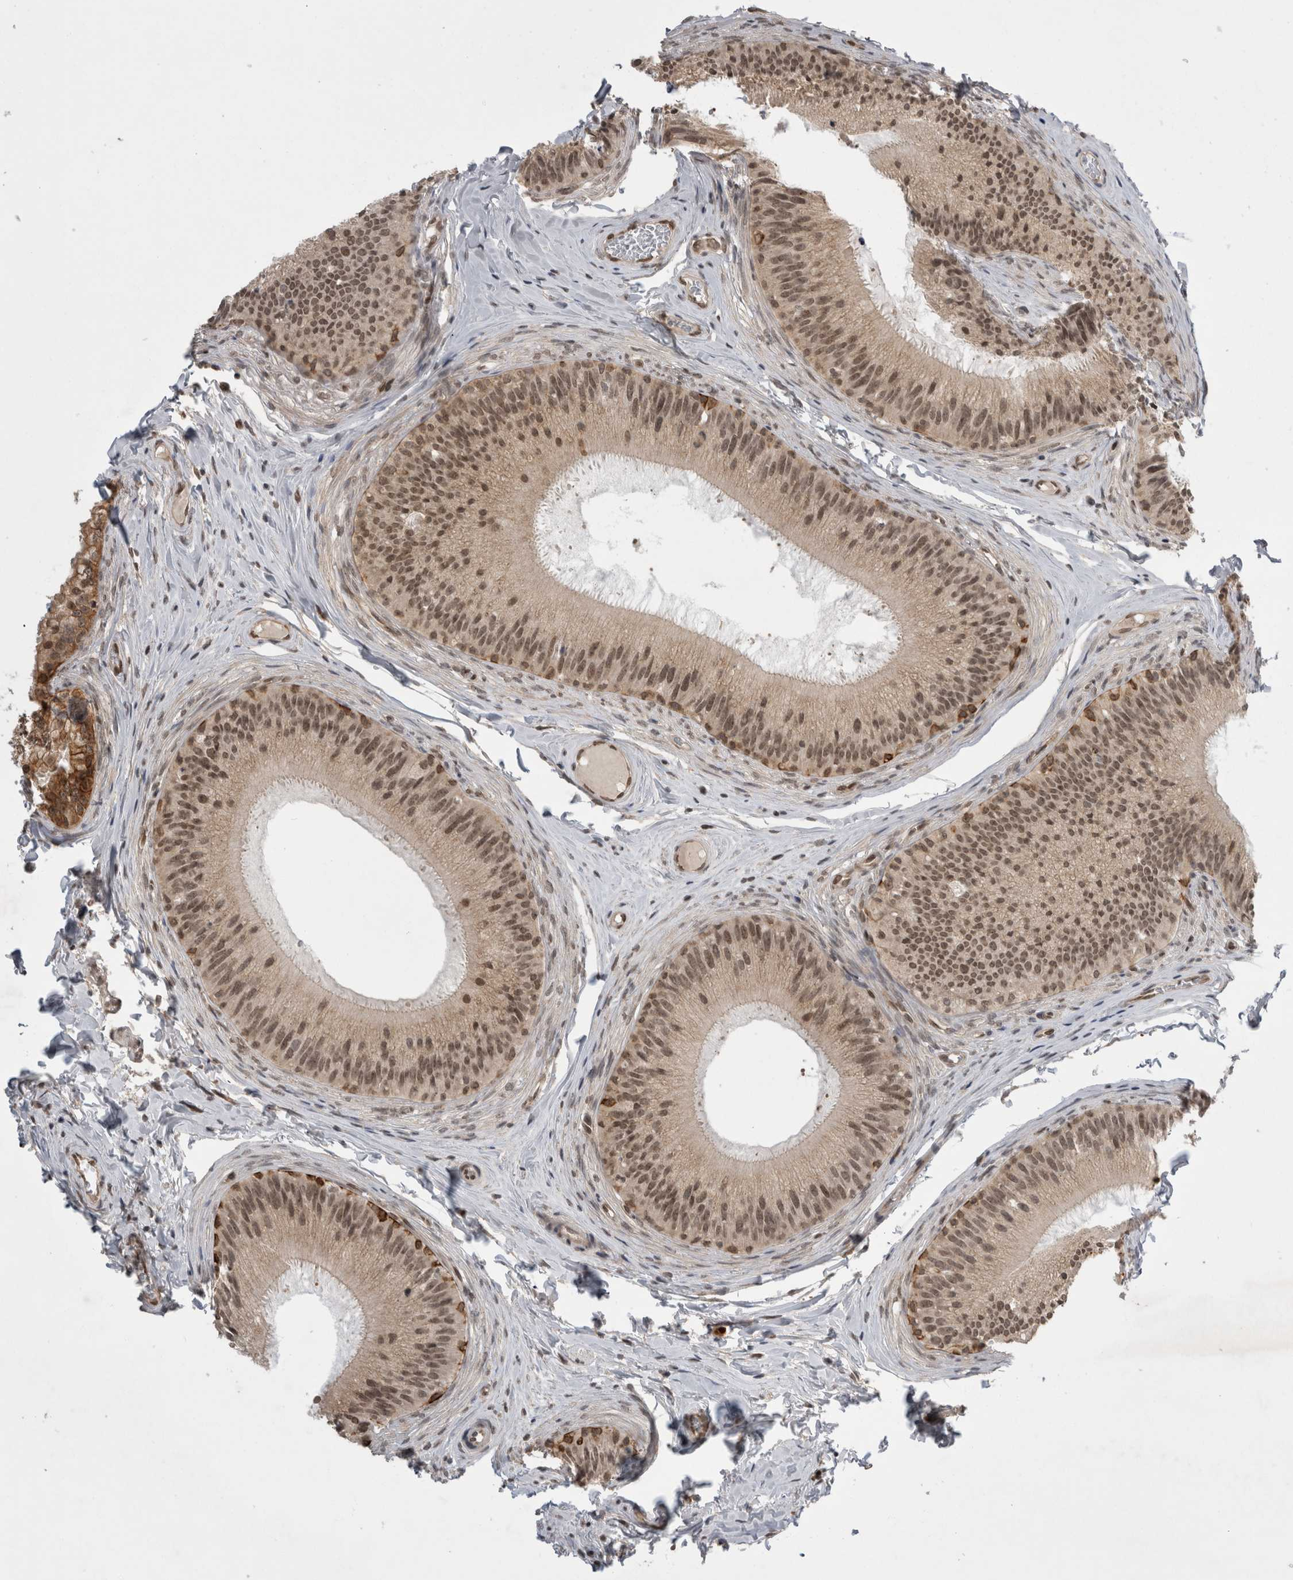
{"staining": {"intensity": "moderate", "quantity": ">75%", "location": "cytoplasmic/membranous,nuclear"}, "tissue": "epididymis", "cell_type": "Glandular cells", "image_type": "normal", "snomed": [{"axis": "morphology", "description": "Normal tissue, NOS"}, {"axis": "topography", "description": "Epididymis"}], "caption": "Immunohistochemistry (IHC) image of benign epididymis stained for a protein (brown), which reveals medium levels of moderate cytoplasmic/membranous,nuclear staining in about >75% of glandular cells.", "gene": "ZNF341", "patient": {"sex": "male", "age": 31}}